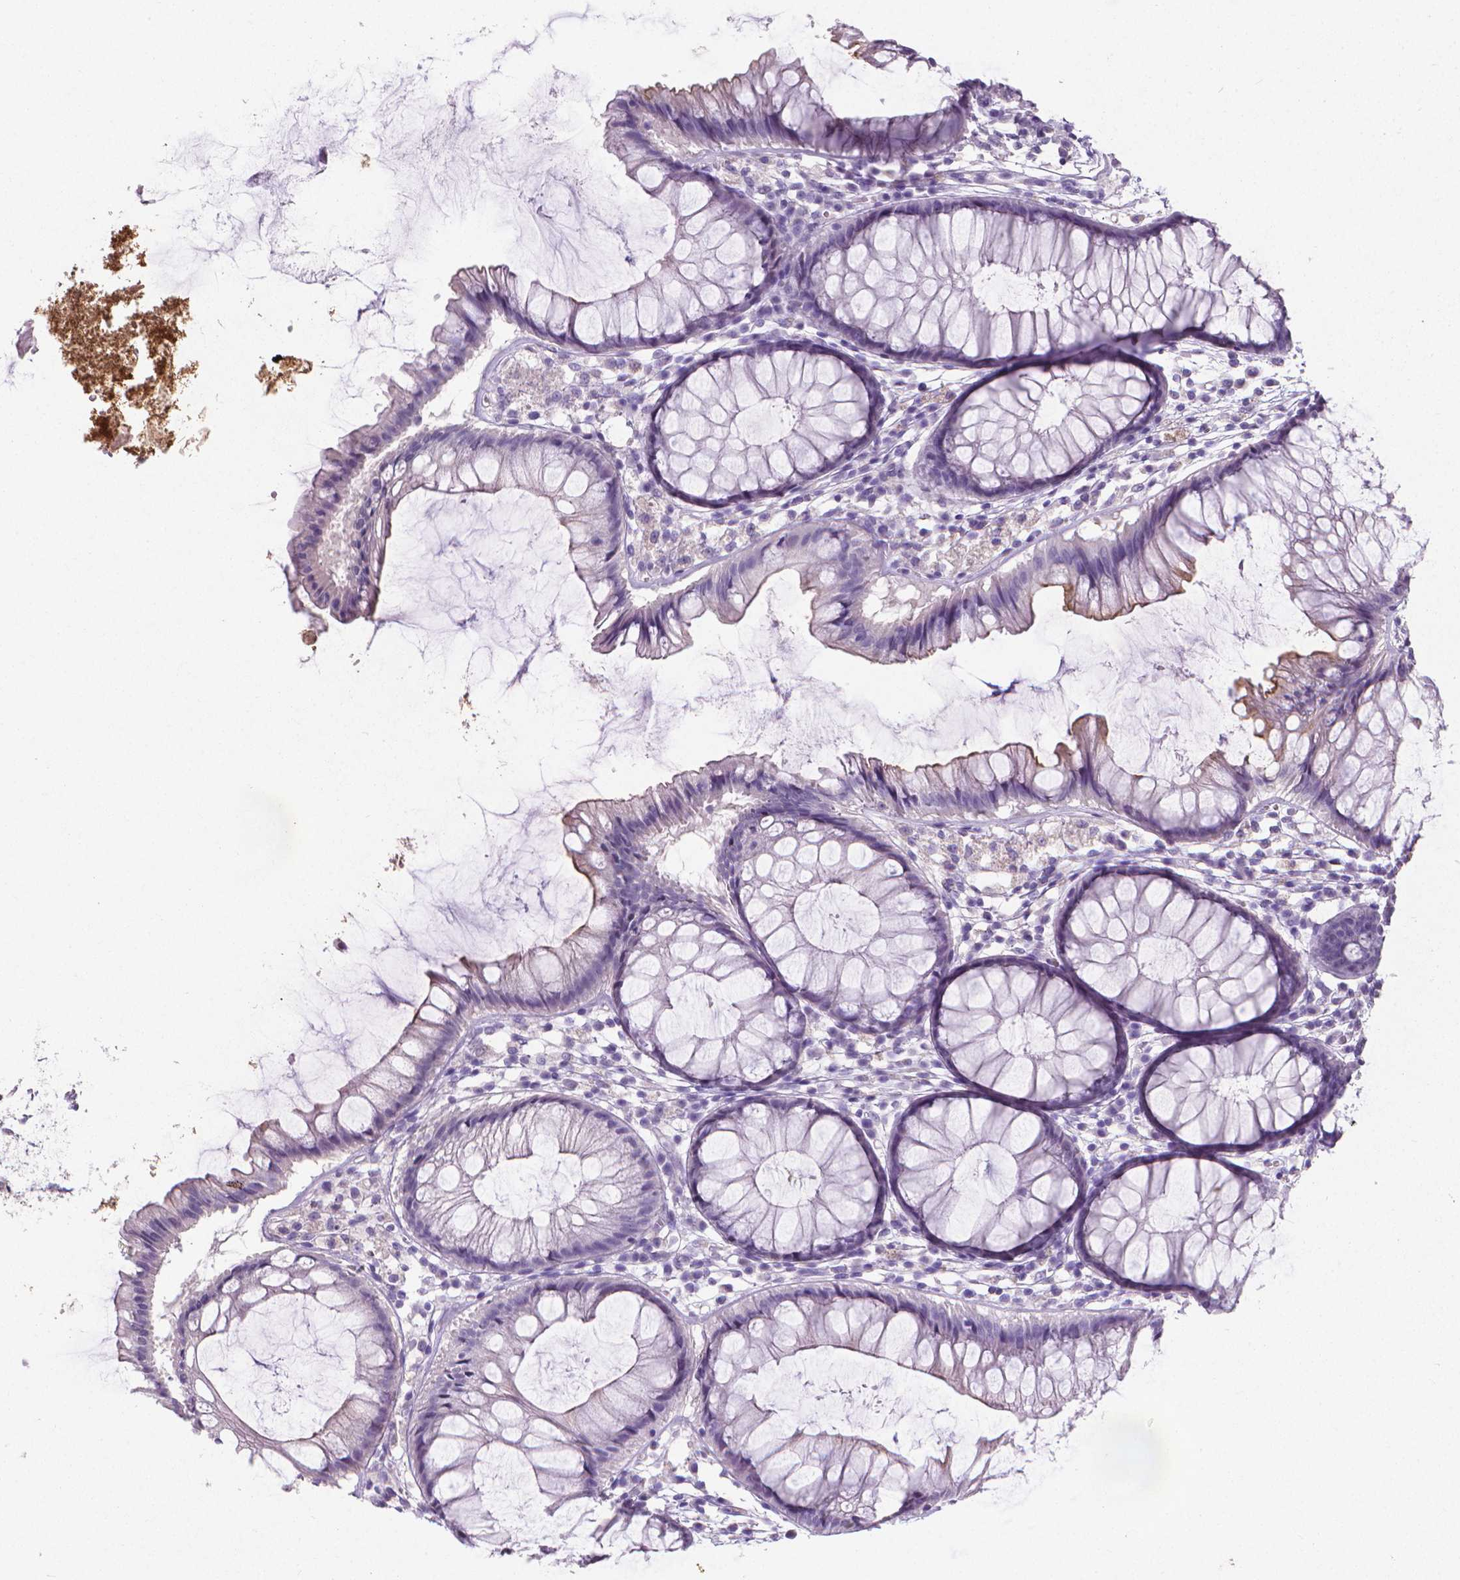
{"staining": {"intensity": "negative", "quantity": "none", "location": "none"}, "tissue": "colon", "cell_type": "Endothelial cells", "image_type": "normal", "snomed": [{"axis": "morphology", "description": "Normal tissue, NOS"}, {"axis": "morphology", "description": "Adenocarcinoma, NOS"}, {"axis": "topography", "description": "Colon"}], "caption": "This is an IHC histopathology image of benign colon. There is no positivity in endothelial cells.", "gene": "XPNPEP2", "patient": {"sex": "male", "age": 65}}